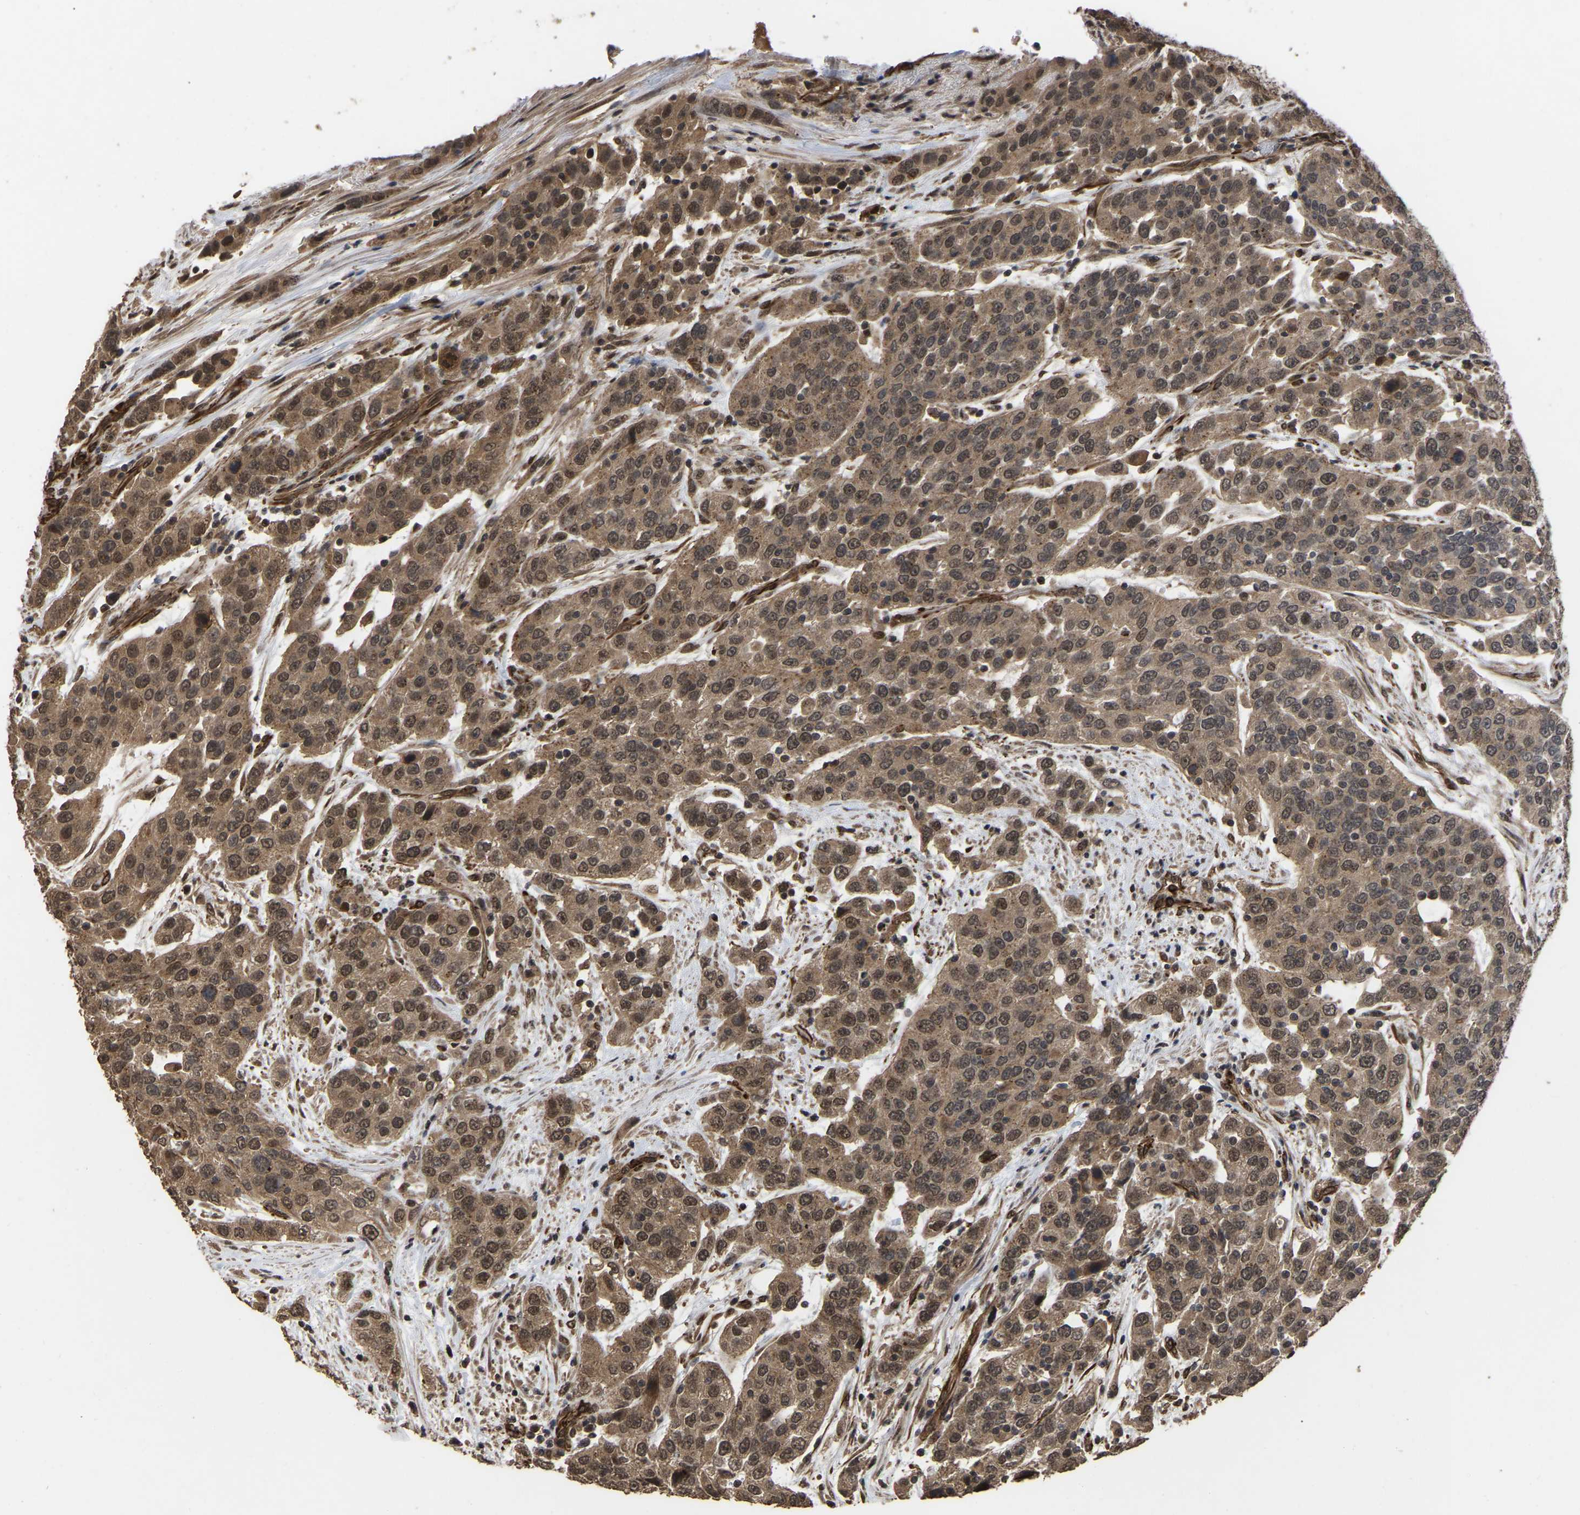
{"staining": {"intensity": "moderate", "quantity": ">75%", "location": "cytoplasmic/membranous,nuclear"}, "tissue": "urothelial cancer", "cell_type": "Tumor cells", "image_type": "cancer", "snomed": [{"axis": "morphology", "description": "Urothelial carcinoma, High grade"}, {"axis": "topography", "description": "Urinary bladder"}], "caption": "Human urothelial cancer stained for a protein (brown) shows moderate cytoplasmic/membranous and nuclear positive expression in about >75% of tumor cells.", "gene": "FAM161B", "patient": {"sex": "female", "age": 80}}